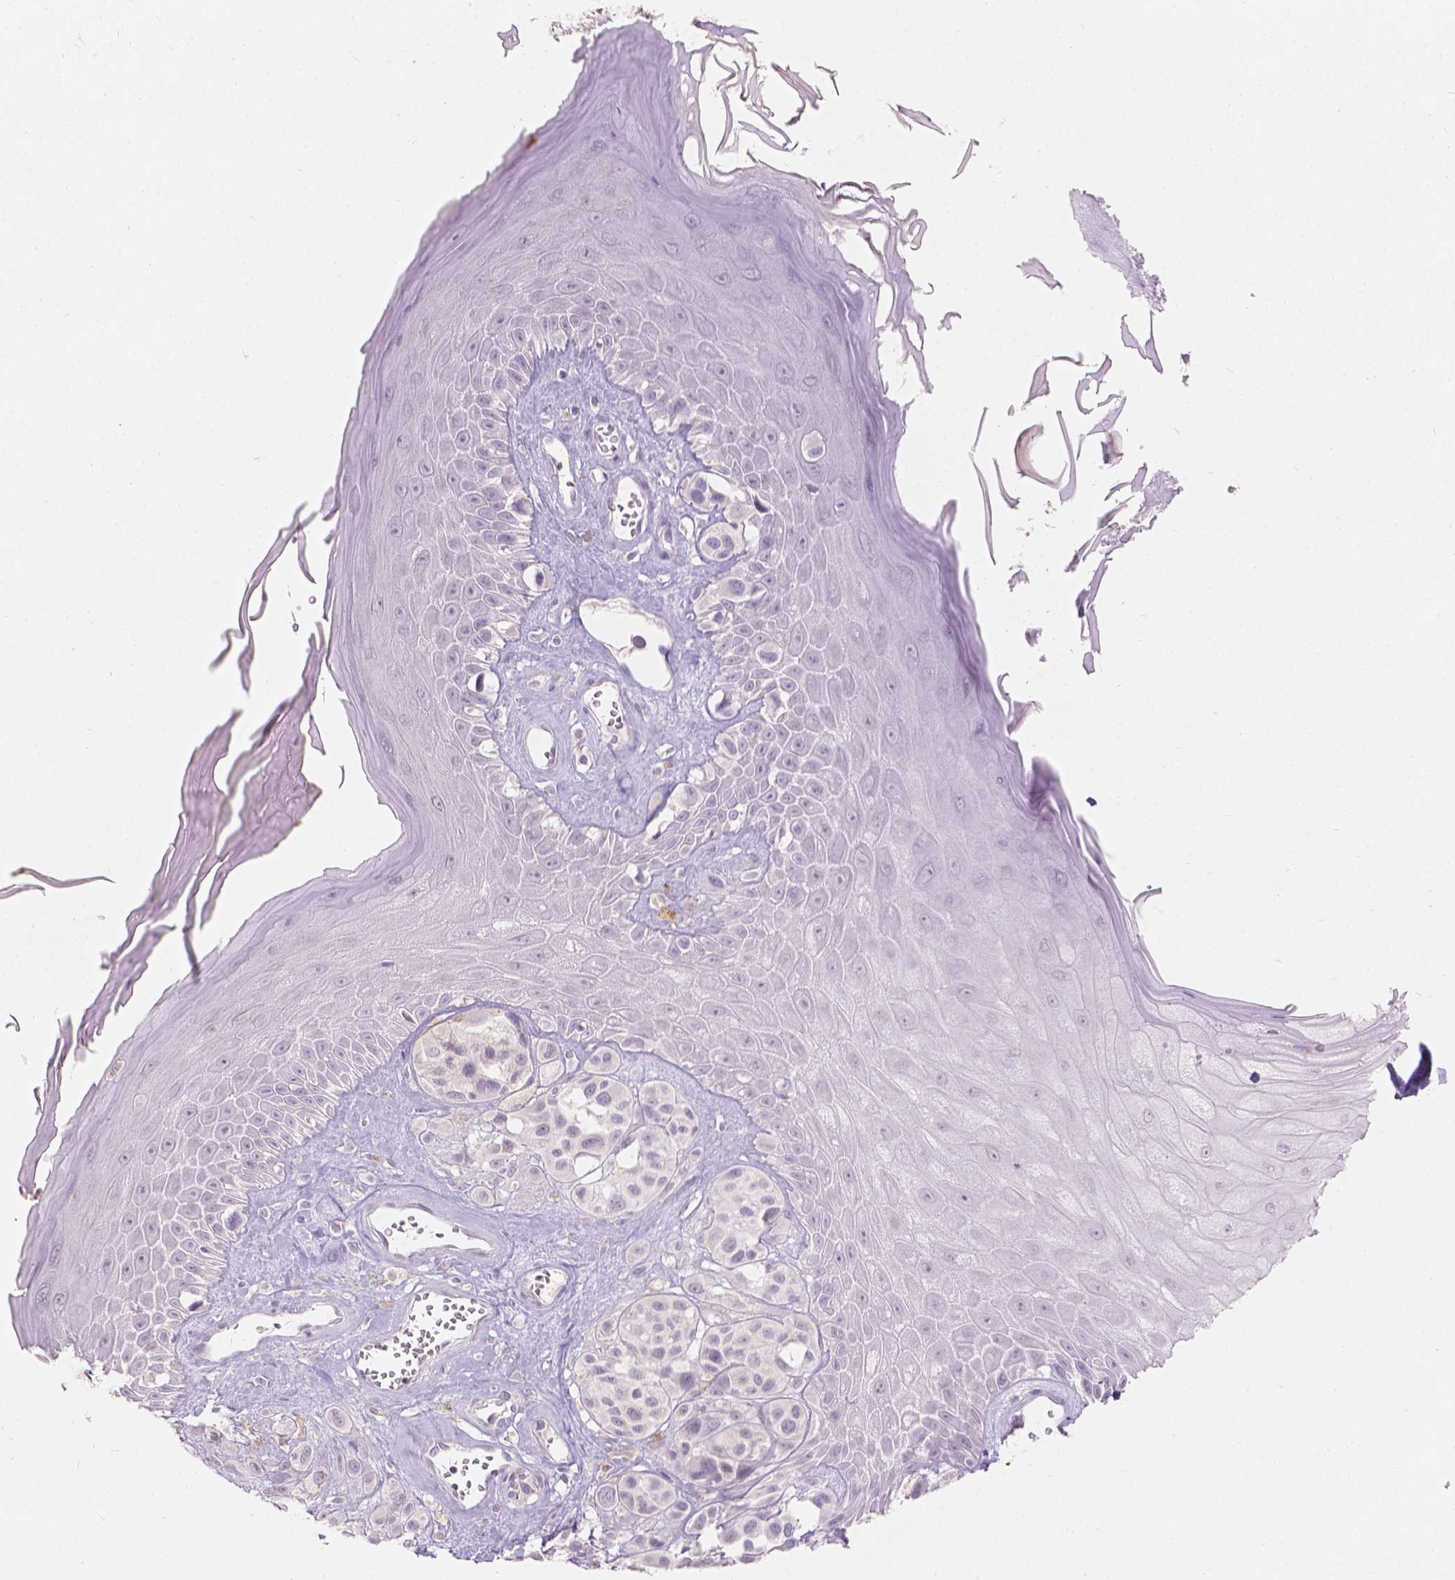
{"staining": {"intensity": "negative", "quantity": "none", "location": "none"}, "tissue": "melanoma", "cell_type": "Tumor cells", "image_type": "cancer", "snomed": [{"axis": "morphology", "description": "Malignant melanoma, NOS"}, {"axis": "topography", "description": "Skin"}], "caption": "Malignant melanoma was stained to show a protein in brown. There is no significant expression in tumor cells.", "gene": "DCAF4L1", "patient": {"sex": "male", "age": 77}}